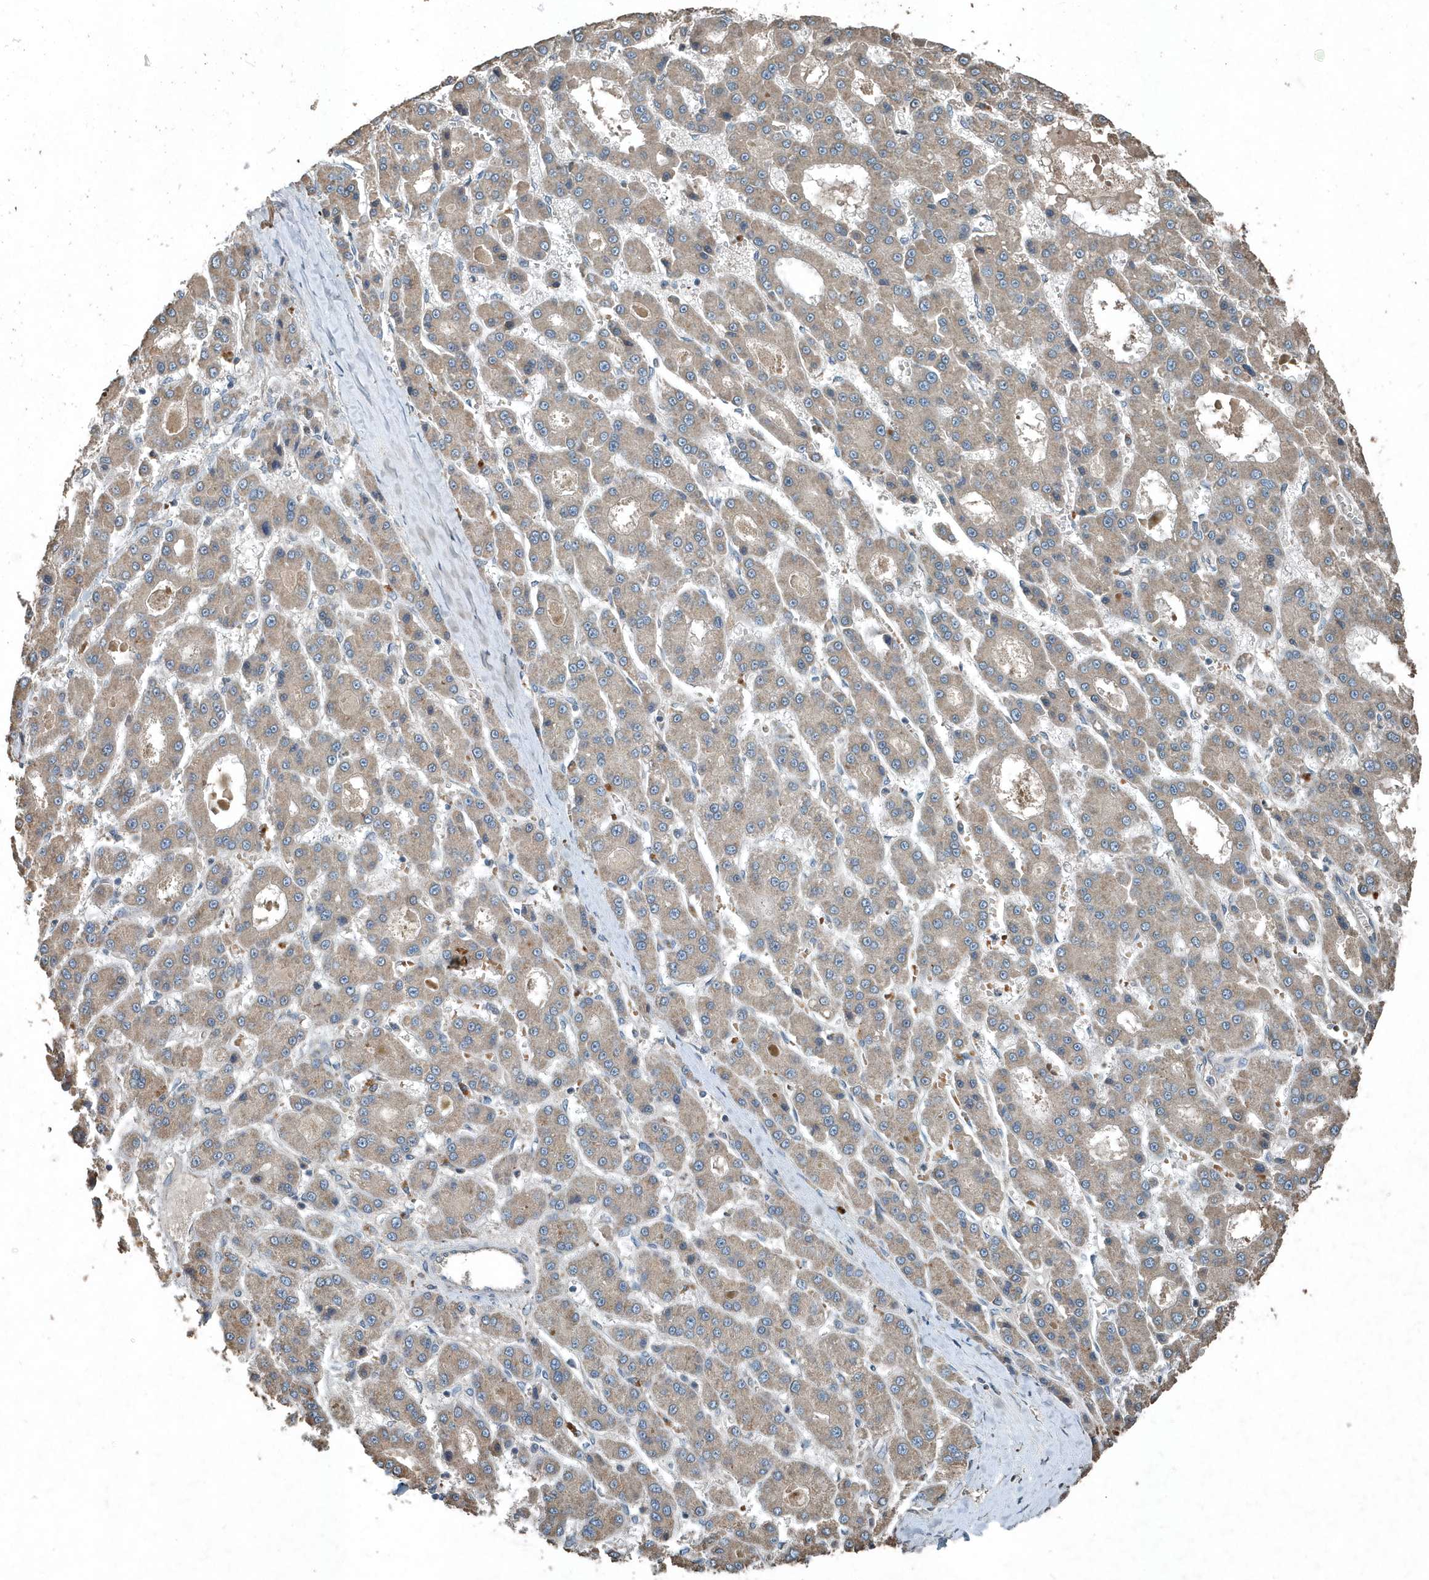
{"staining": {"intensity": "weak", "quantity": ">75%", "location": "cytoplasmic/membranous"}, "tissue": "liver cancer", "cell_type": "Tumor cells", "image_type": "cancer", "snomed": [{"axis": "morphology", "description": "Carcinoma, Hepatocellular, NOS"}, {"axis": "topography", "description": "Liver"}], "caption": "A micrograph of human liver cancer (hepatocellular carcinoma) stained for a protein displays weak cytoplasmic/membranous brown staining in tumor cells. Immunohistochemistry (ihc) stains the protein in brown and the nuclei are stained blue.", "gene": "SCFD2", "patient": {"sex": "male", "age": 70}}